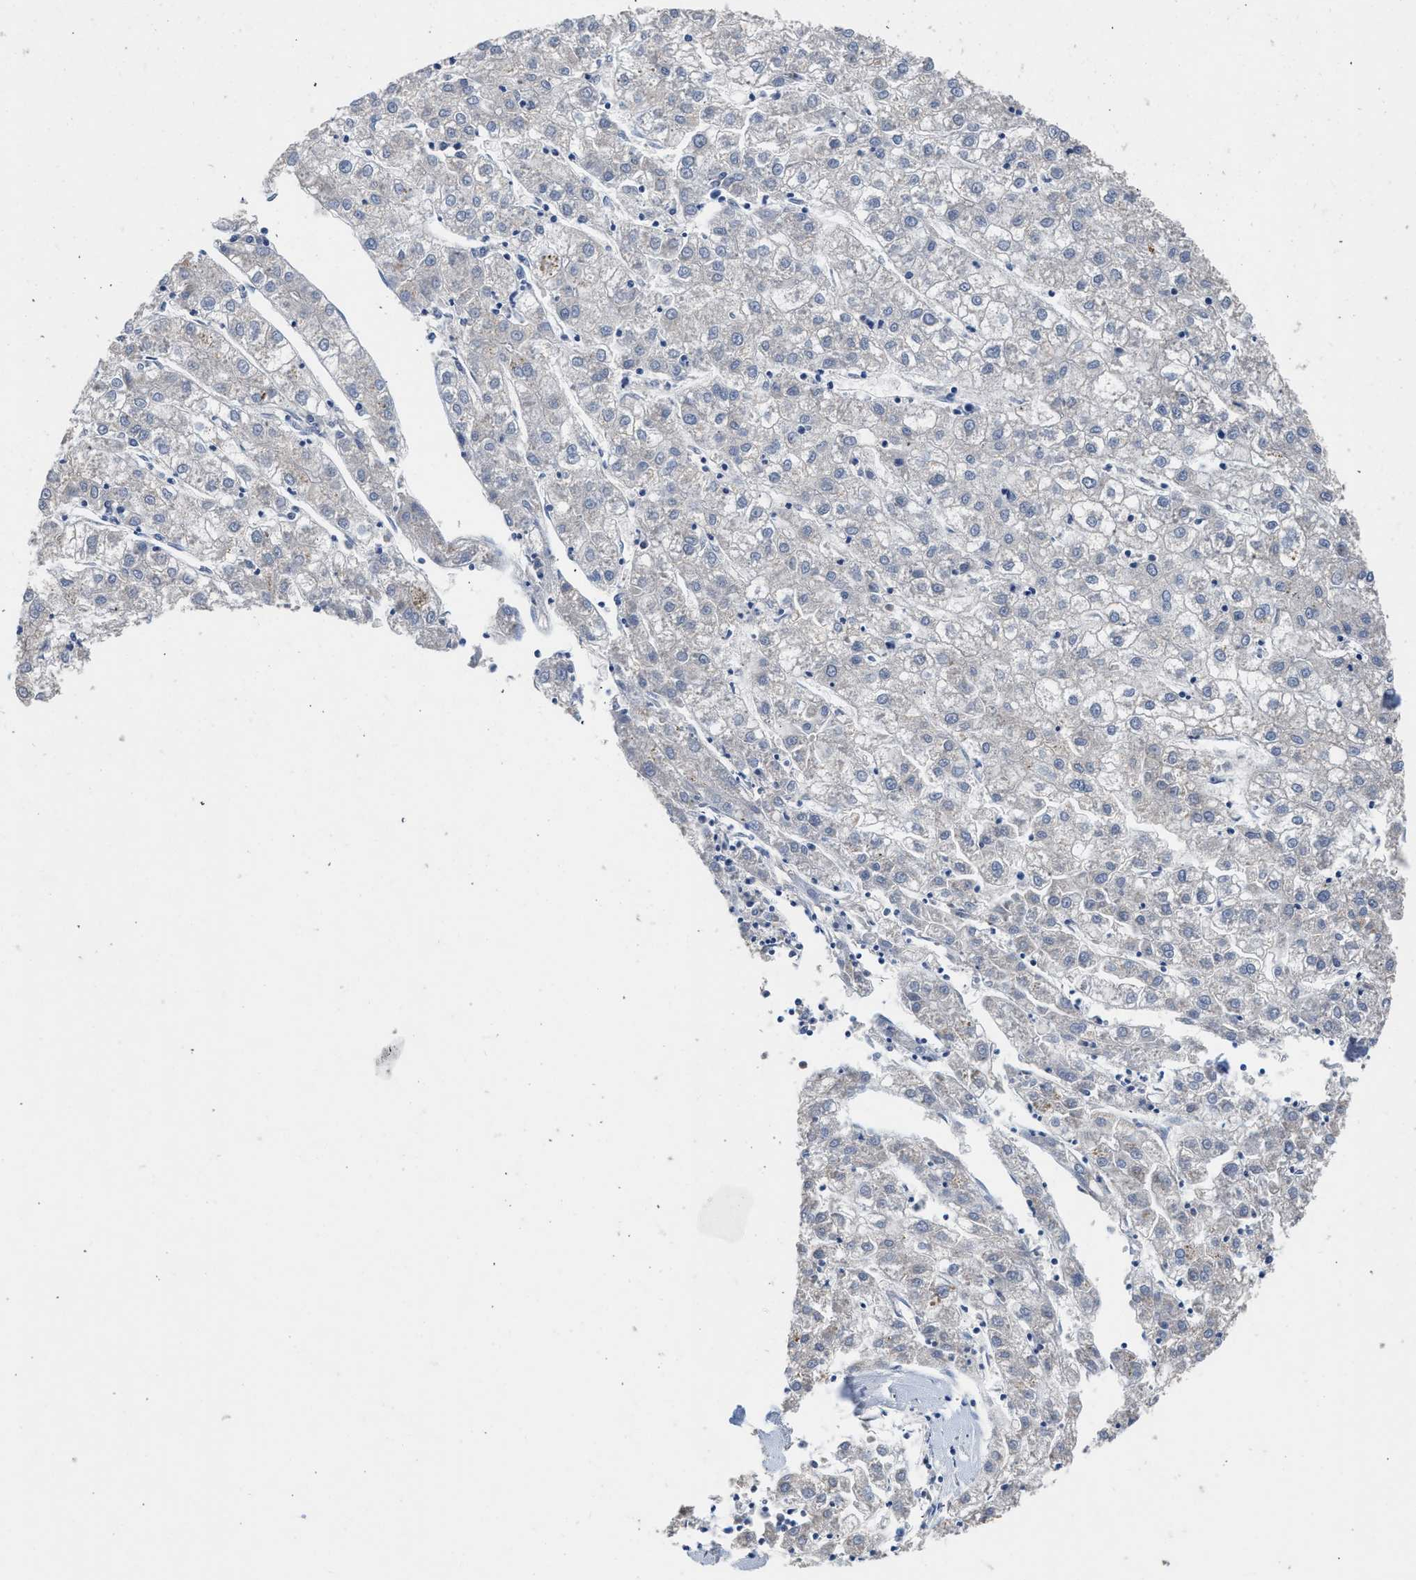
{"staining": {"intensity": "negative", "quantity": "none", "location": "none"}, "tissue": "liver cancer", "cell_type": "Tumor cells", "image_type": "cancer", "snomed": [{"axis": "morphology", "description": "Carcinoma, Hepatocellular, NOS"}, {"axis": "topography", "description": "Liver"}], "caption": "DAB immunohistochemical staining of human liver hepatocellular carcinoma demonstrates no significant staining in tumor cells. Brightfield microscopy of immunohistochemistry stained with DAB (brown) and hematoxylin (blue), captured at high magnification.", "gene": "CSF3R", "patient": {"sex": "male", "age": 72}}